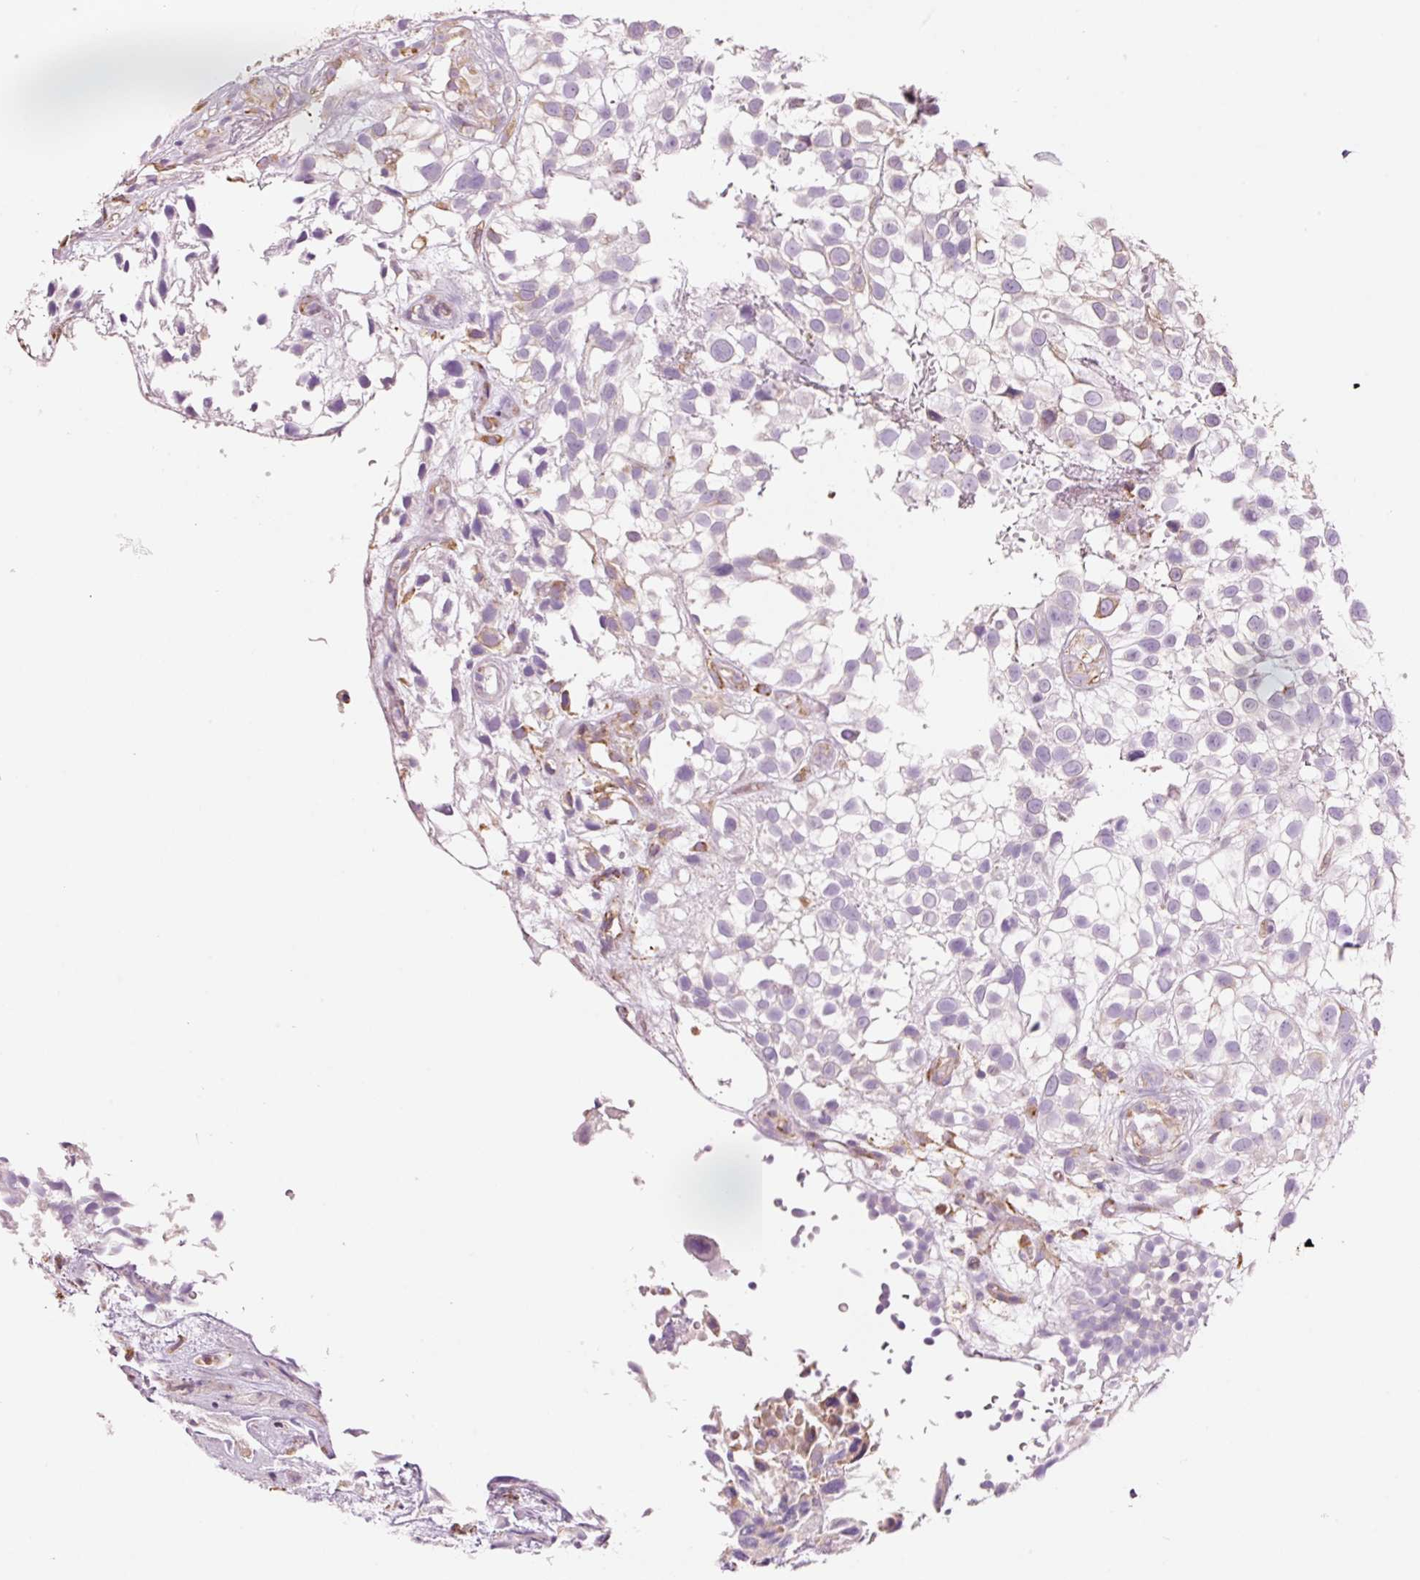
{"staining": {"intensity": "negative", "quantity": "none", "location": "none"}, "tissue": "urothelial cancer", "cell_type": "Tumor cells", "image_type": "cancer", "snomed": [{"axis": "morphology", "description": "Urothelial carcinoma, High grade"}, {"axis": "topography", "description": "Urinary bladder"}], "caption": "IHC of human urothelial cancer reveals no expression in tumor cells.", "gene": "GCG", "patient": {"sex": "male", "age": 56}}